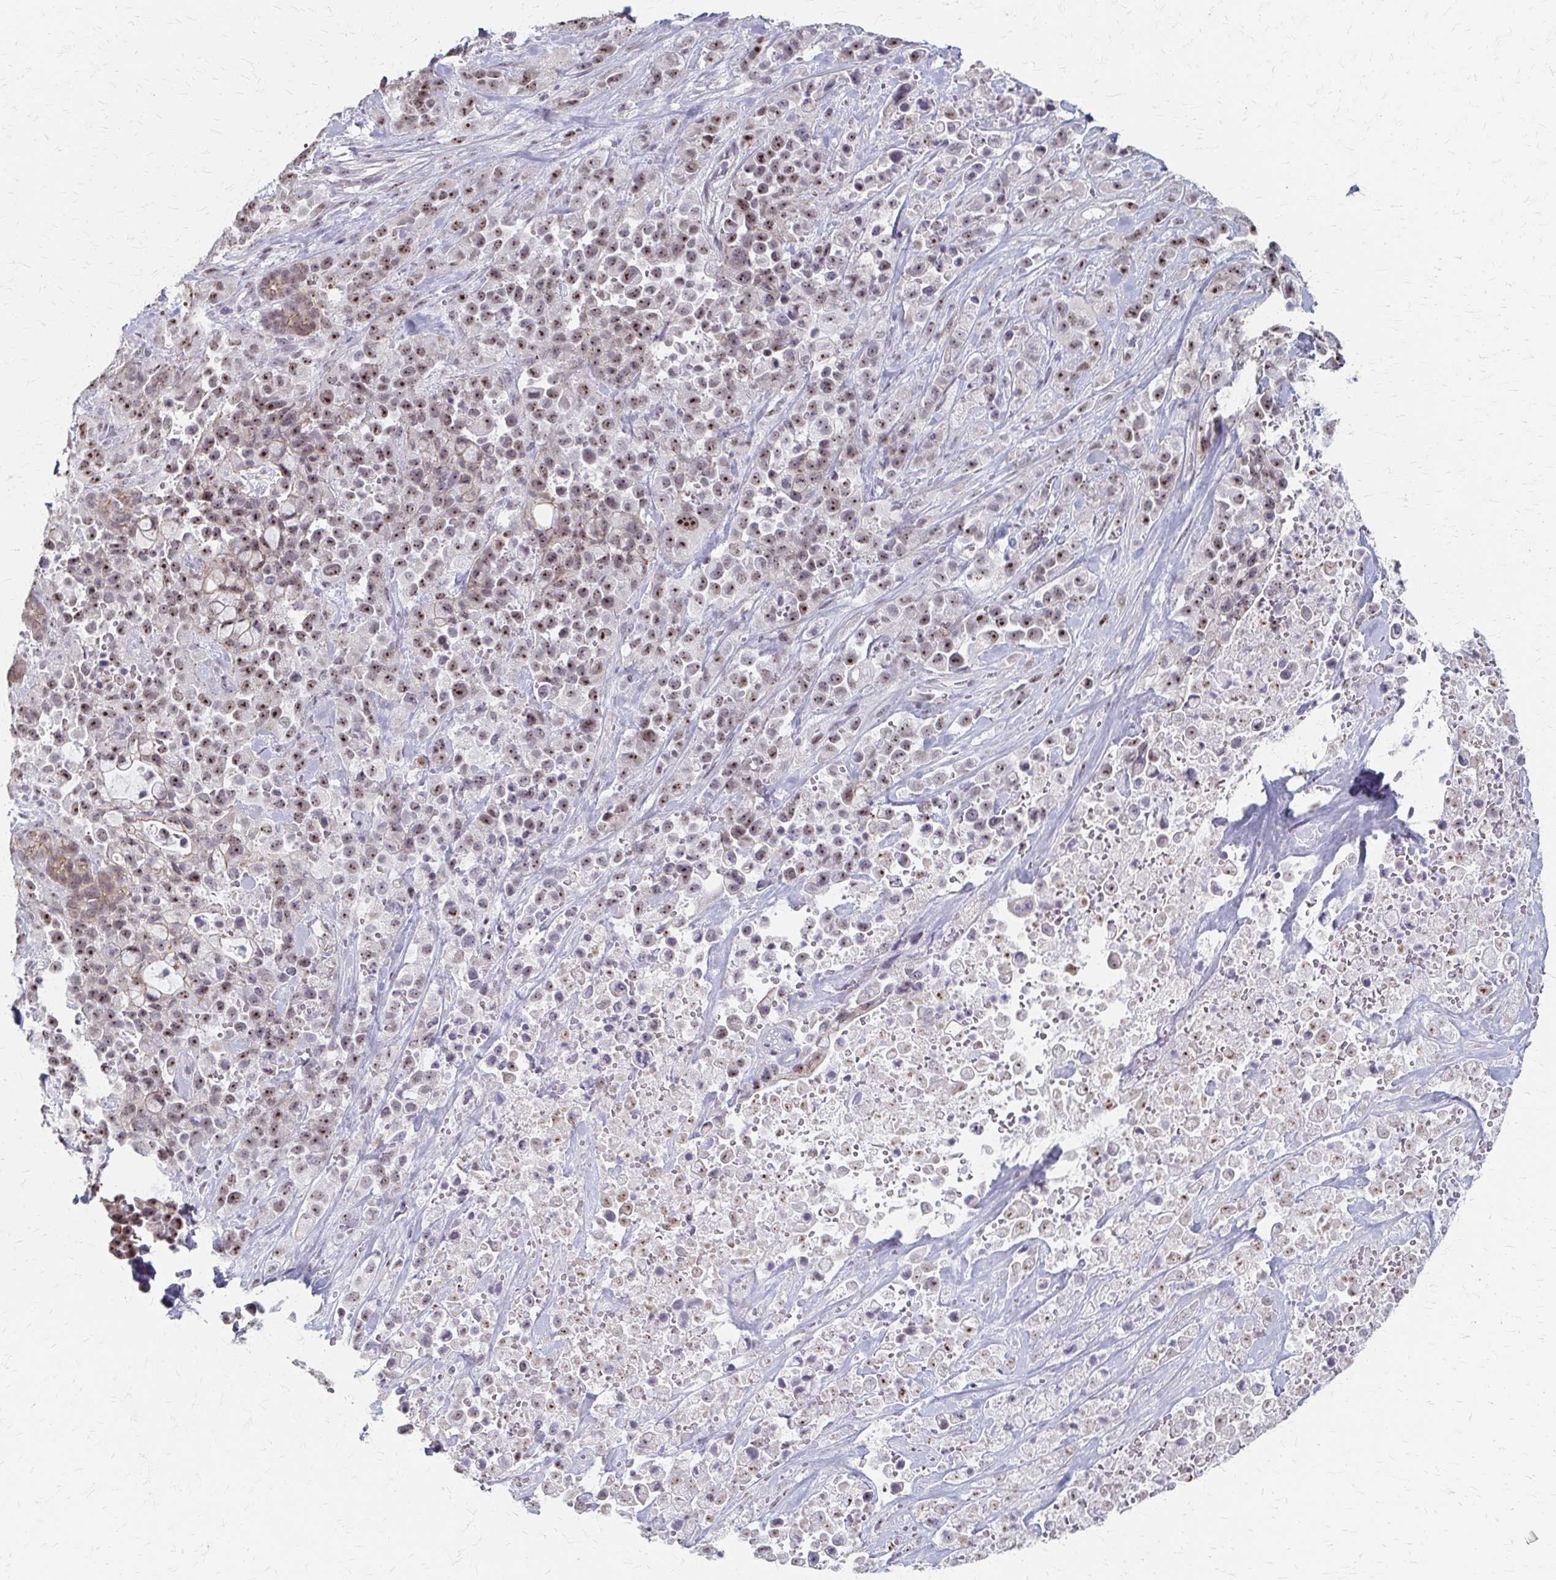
{"staining": {"intensity": "weak", "quantity": ">75%", "location": "nuclear"}, "tissue": "pancreatic cancer", "cell_type": "Tumor cells", "image_type": "cancer", "snomed": [{"axis": "morphology", "description": "Adenocarcinoma, NOS"}, {"axis": "topography", "description": "Pancreas"}], "caption": "A brown stain shows weak nuclear positivity of a protein in adenocarcinoma (pancreatic) tumor cells.", "gene": "PES1", "patient": {"sex": "male", "age": 44}}